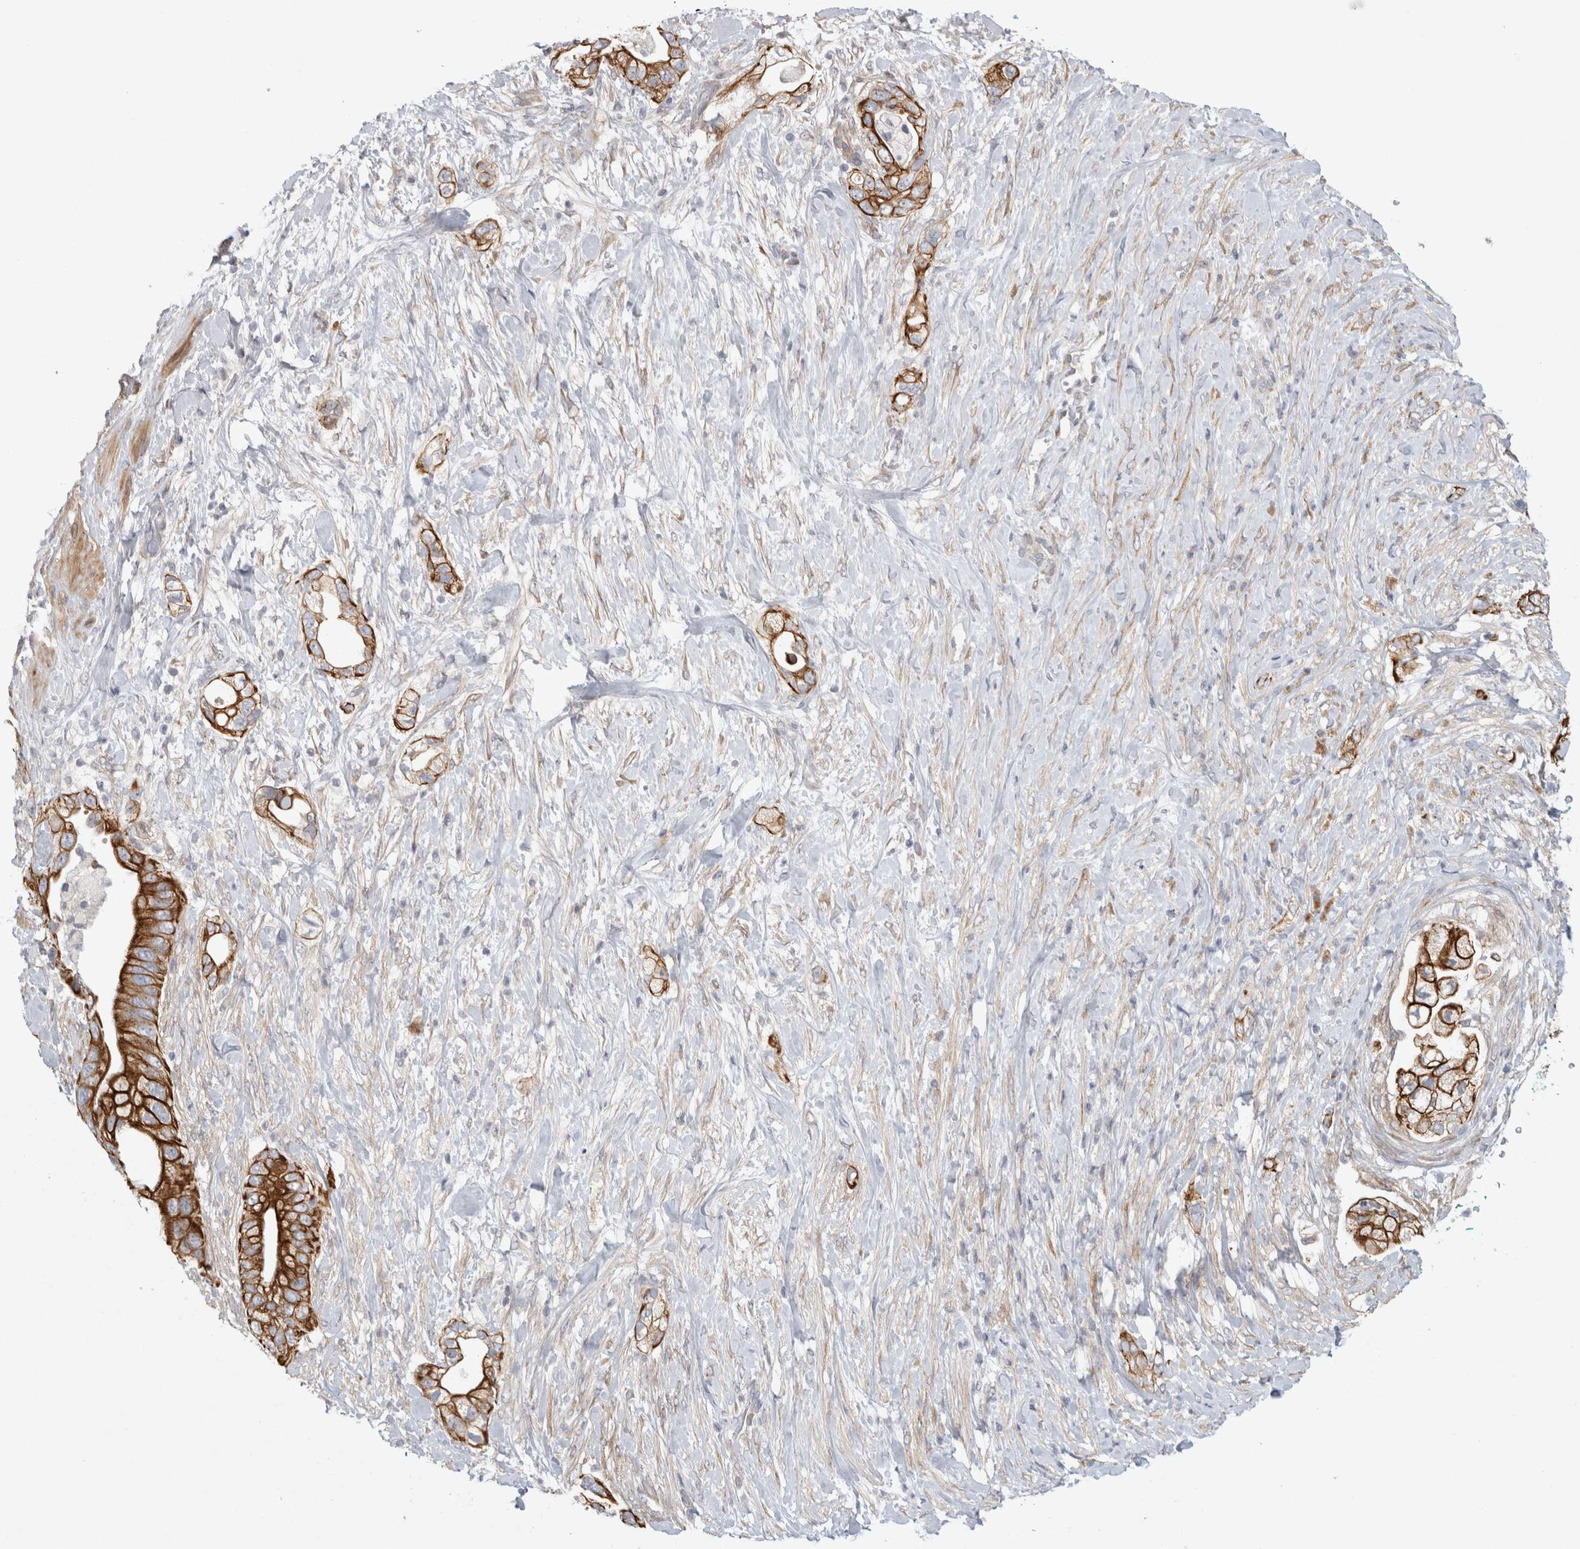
{"staining": {"intensity": "strong", "quantity": ">75%", "location": "cytoplasmic/membranous"}, "tissue": "pancreatic cancer", "cell_type": "Tumor cells", "image_type": "cancer", "snomed": [{"axis": "morphology", "description": "Adenocarcinoma, NOS"}, {"axis": "topography", "description": "Pancreas"}], "caption": "Tumor cells display high levels of strong cytoplasmic/membranous positivity in approximately >75% of cells in human pancreatic adenocarcinoma.", "gene": "BZW2", "patient": {"sex": "male", "age": 53}}